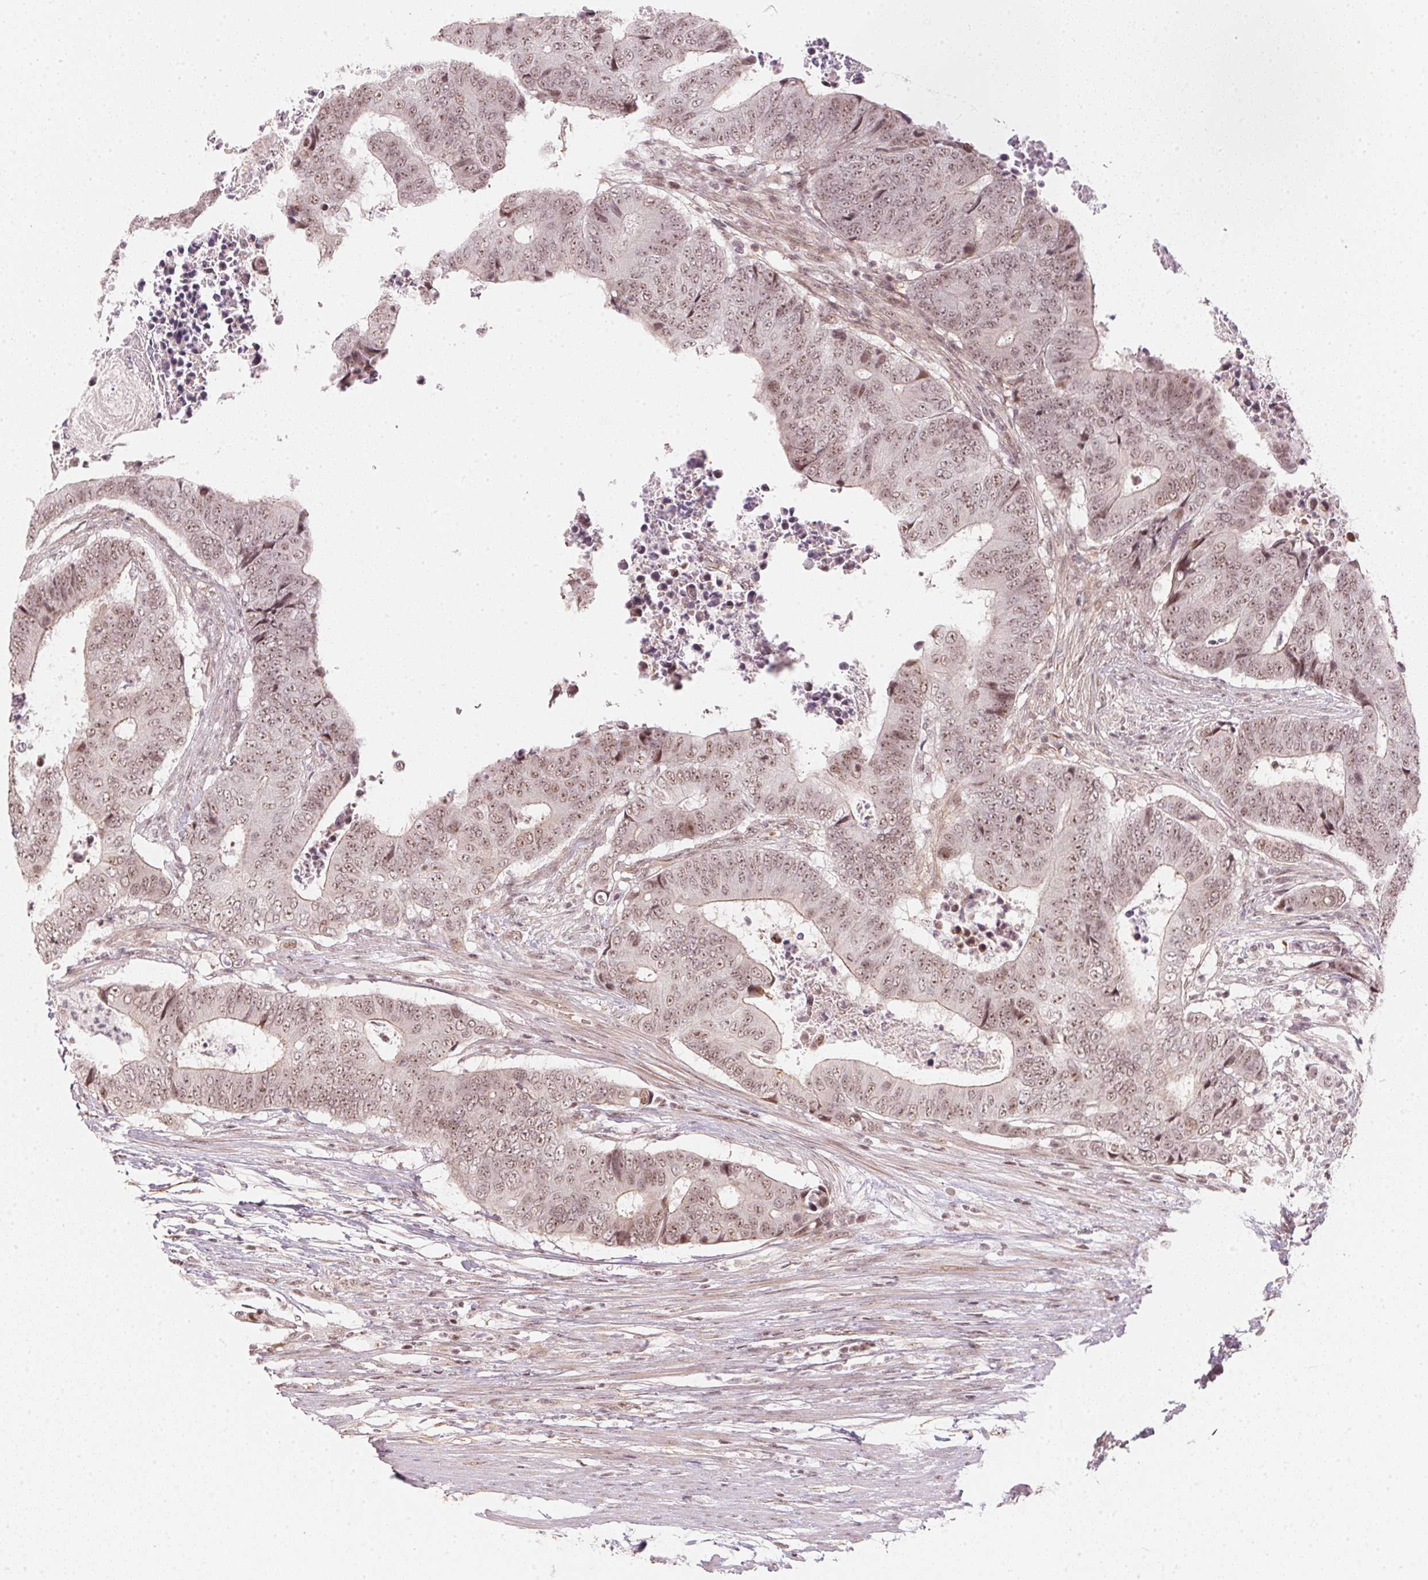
{"staining": {"intensity": "weak", "quantity": ">75%", "location": "nuclear"}, "tissue": "colorectal cancer", "cell_type": "Tumor cells", "image_type": "cancer", "snomed": [{"axis": "morphology", "description": "Adenocarcinoma, NOS"}, {"axis": "topography", "description": "Colon"}], "caption": "Human colorectal cancer stained with a protein marker reveals weak staining in tumor cells.", "gene": "KAT6A", "patient": {"sex": "female", "age": 48}}